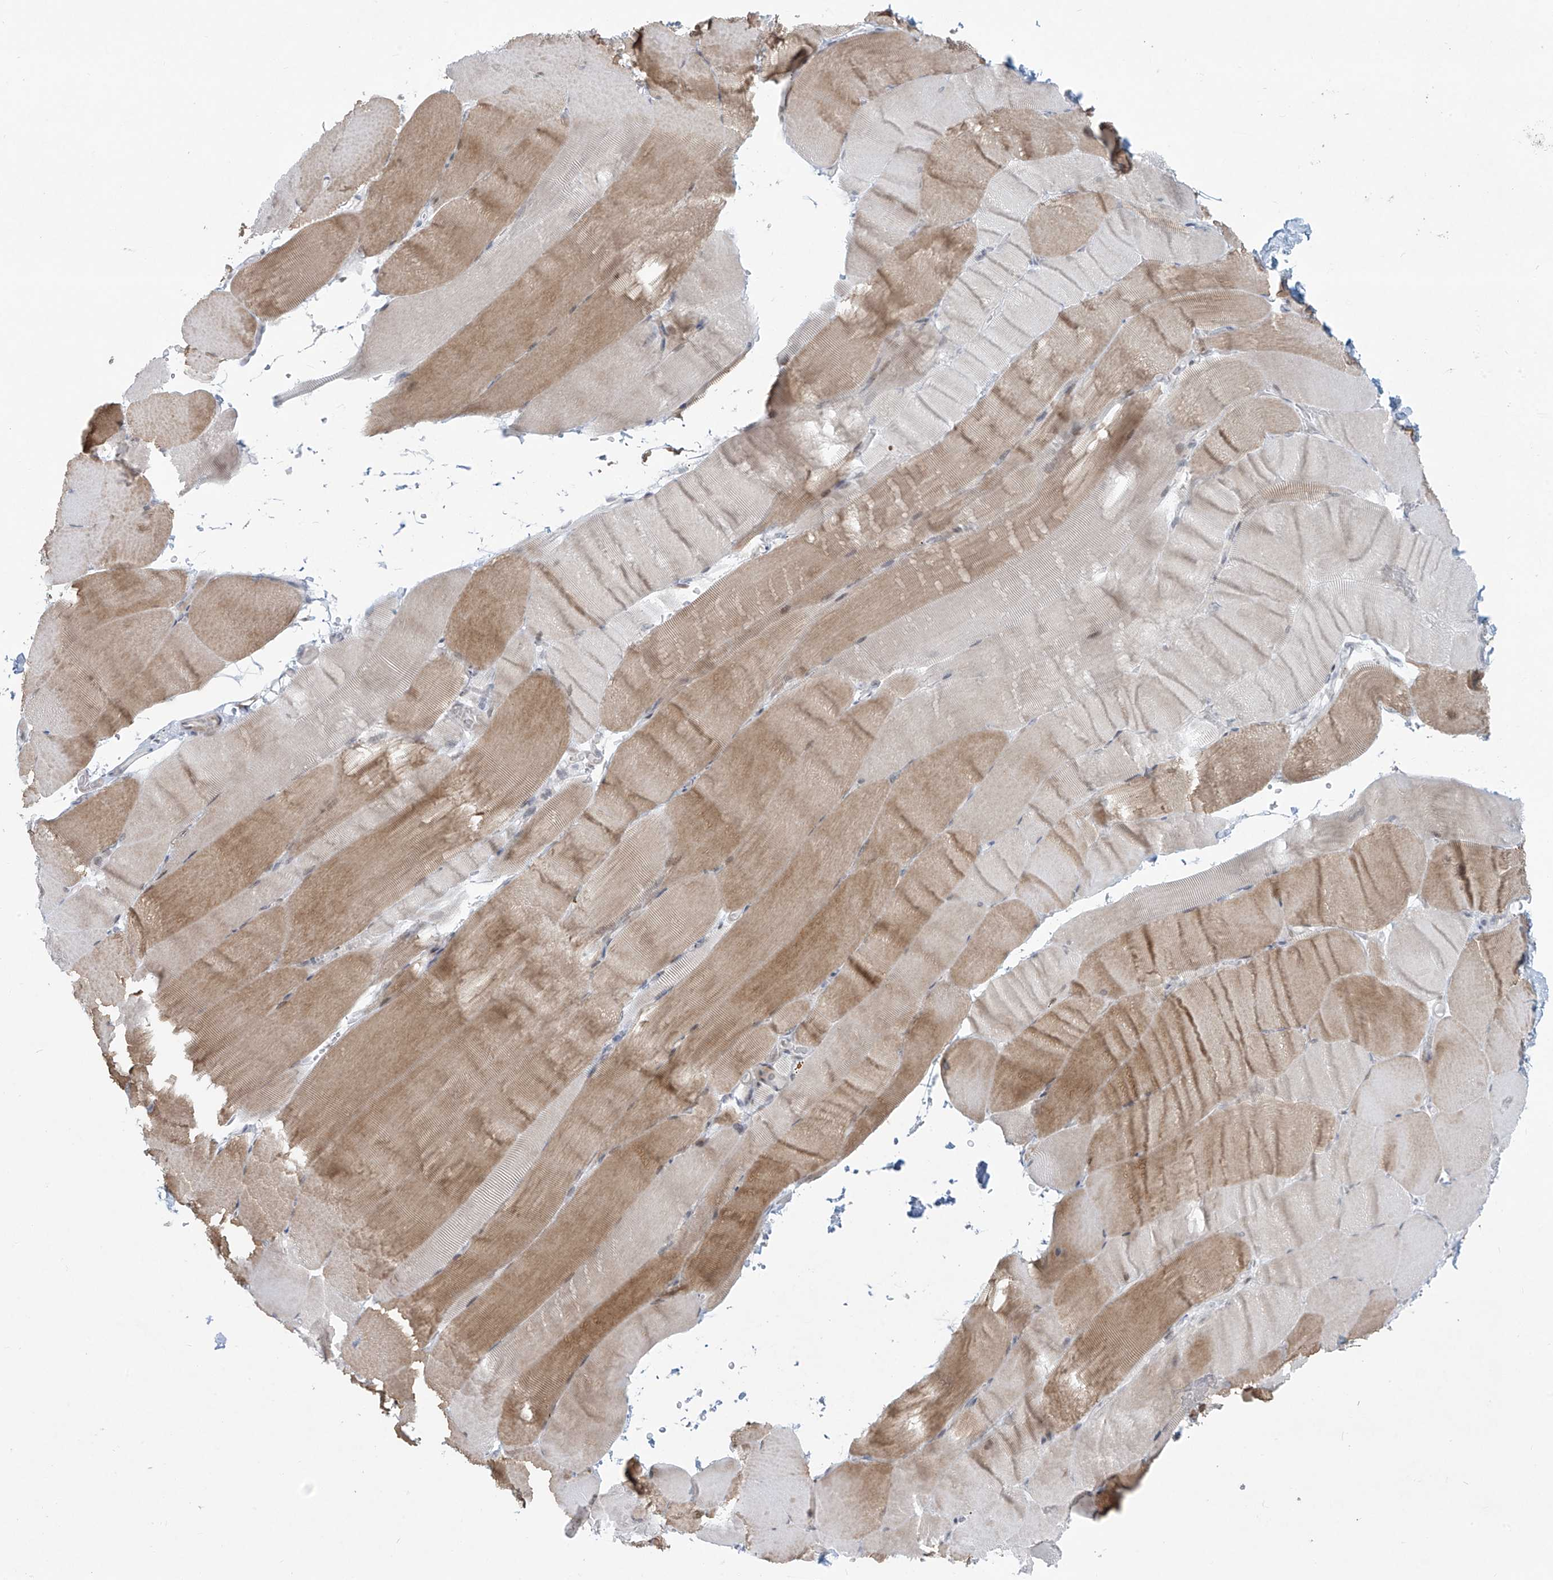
{"staining": {"intensity": "moderate", "quantity": "25%-75%", "location": "cytoplasmic/membranous"}, "tissue": "skeletal muscle", "cell_type": "Myocytes", "image_type": "normal", "snomed": [{"axis": "morphology", "description": "Normal tissue, NOS"}, {"axis": "topography", "description": "Skeletal muscle"}, {"axis": "topography", "description": "Parathyroid gland"}], "caption": "High-magnification brightfield microscopy of normal skeletal muscle stained with DAB (brown) and counterstained with hematoxylin (blue). myocytes exhibit moderate cytoplasmic/membranous expression is appreciated in approximately25%-75% of cells.", "gene": "PPAT", "patient": {"sex": "female", "age": 37}}